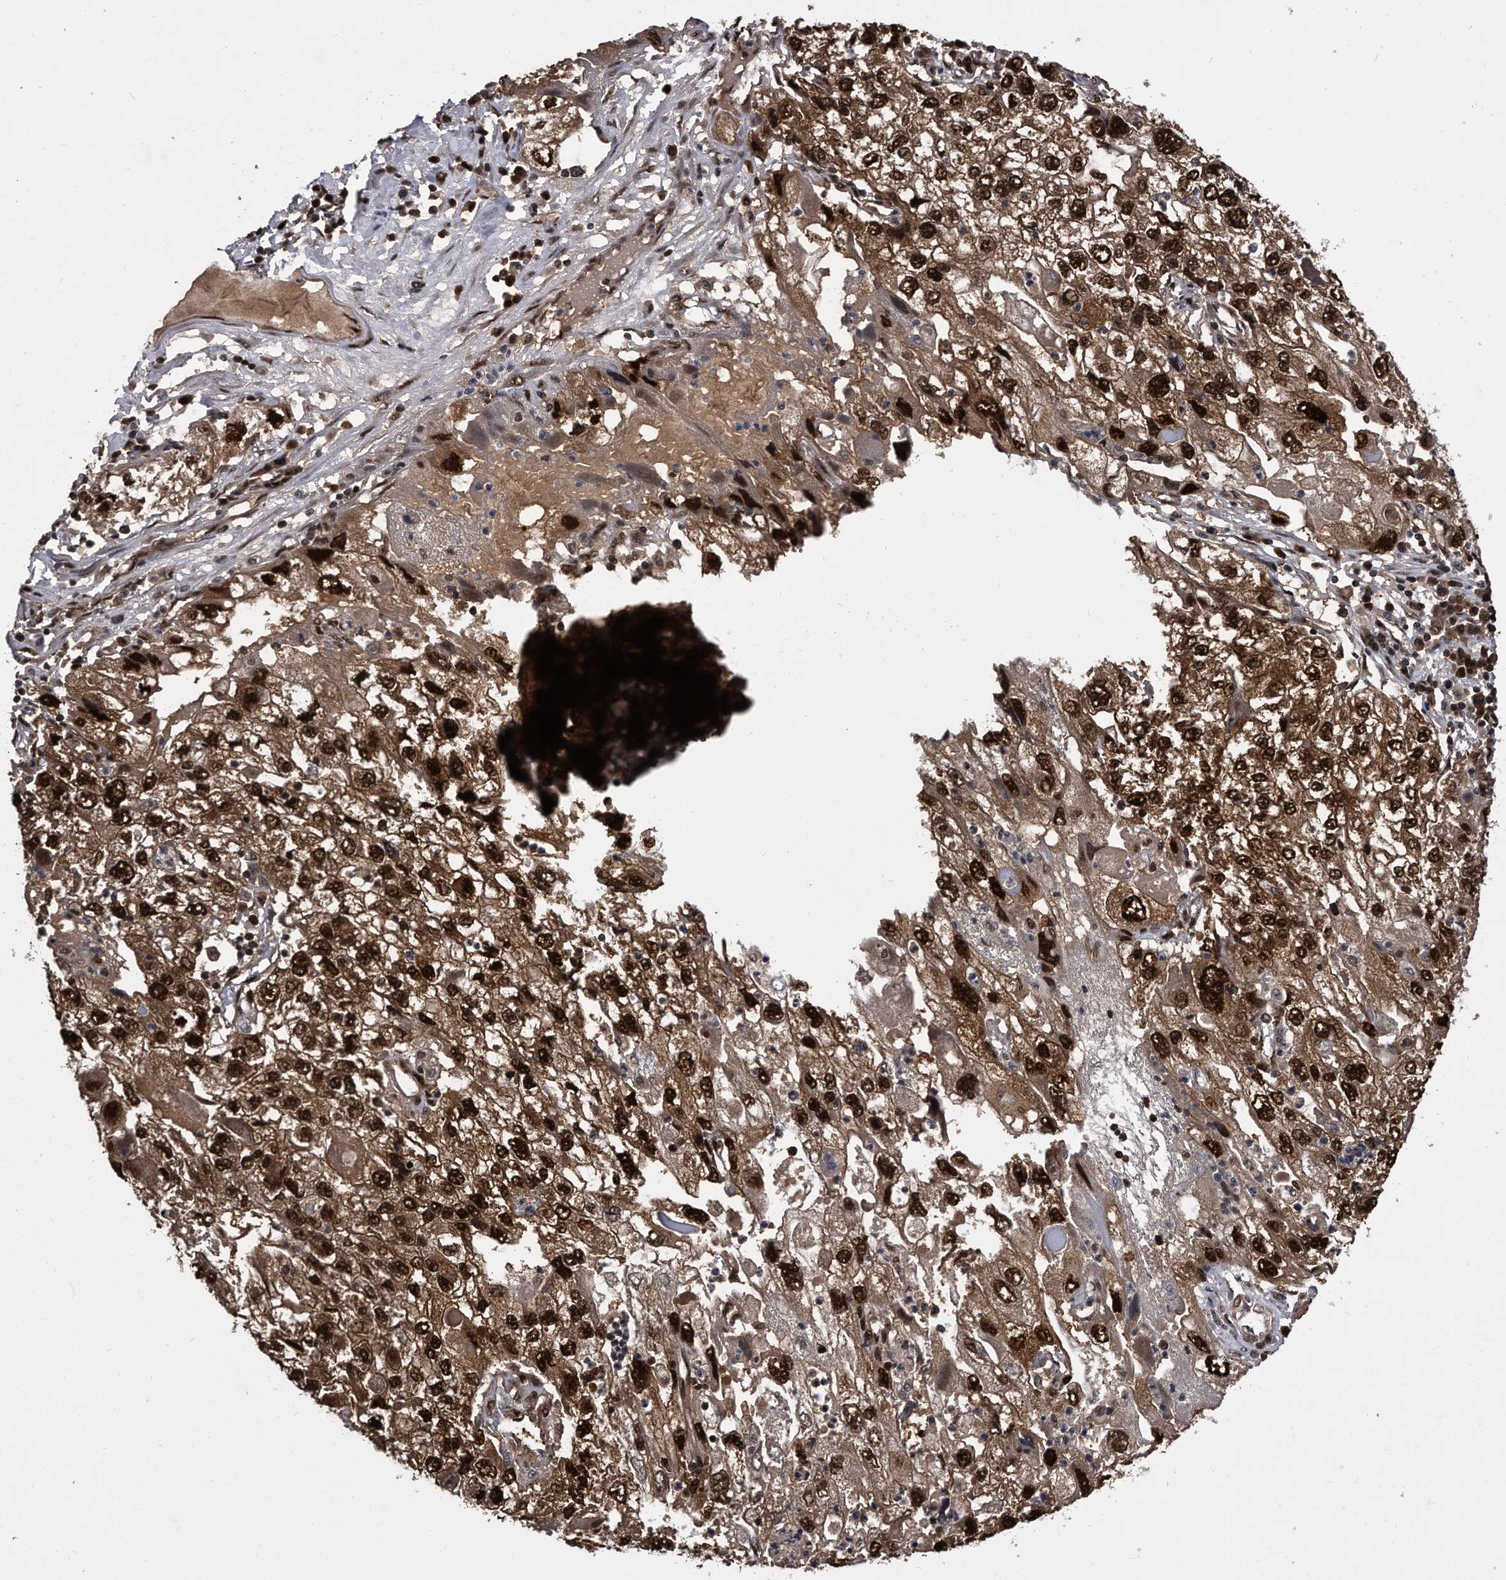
{"staining": {"intensity": "strong", "quantity": ">75%", "location": "nuclear"}, "tissue": "endometrial cancer", "cell_type": "Tumor cells", "image_type": "cancer", "snomed": [{"axis": "morphology", "description": "Adenocarcinoma, NOS"}, {"axis": "topography", "description": "Endometrium"}], "caption": "IHC micrograph of neoplastic tissue: endometrial cancer stained using immunohistochemistry demonstrates high levels of strong protein expression localized specifically in the nuclear of tumor cells, appearing as a nuclear brown color.", "gene": "RAD23B", "patient": {"sex": "female", "age": 49}}